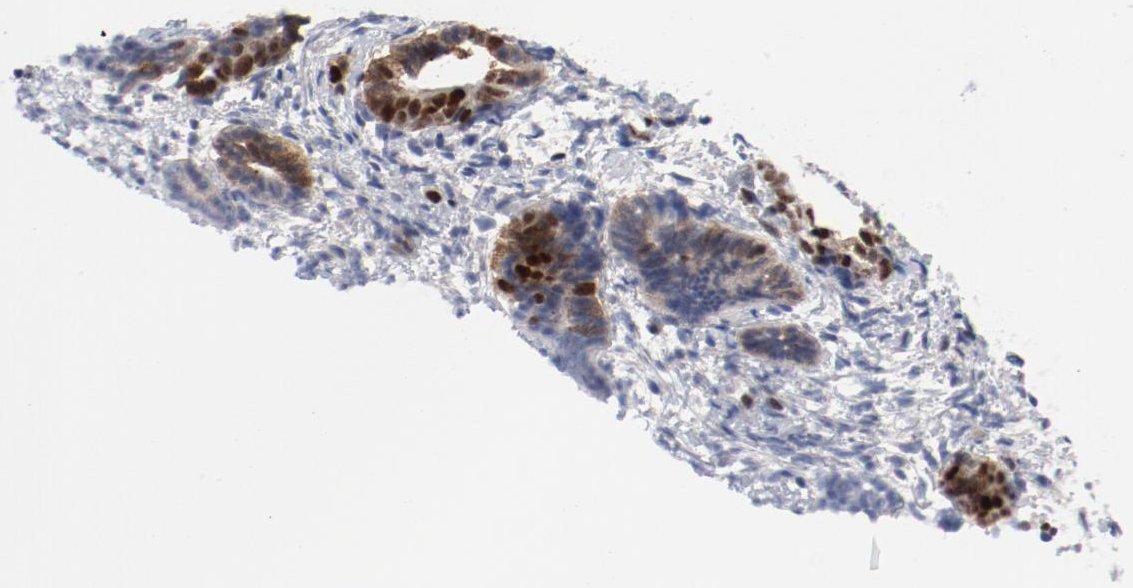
{"staining": {"intensity": "strong", "quantity": "<25%", "location": "nuclear"}, "tissue": "endometrium", "cell_type": "Cells in endometrial stroma", "image_type": "normal", "snomed": [{"axis": "morphology", "description": "Normal tissue, NOS"}, {"axis": "topography", "description": "Smooth muscle"}, {"axis": "topography", "description": "Endometrium"}], "caption": "Endometrium stained for a protein shows strong nuclear positivity in cells in endometrial stroma. Nuclei are stained in blue.", "gene": "POLD1", "patient": {"sex": "female", "age": 57}}